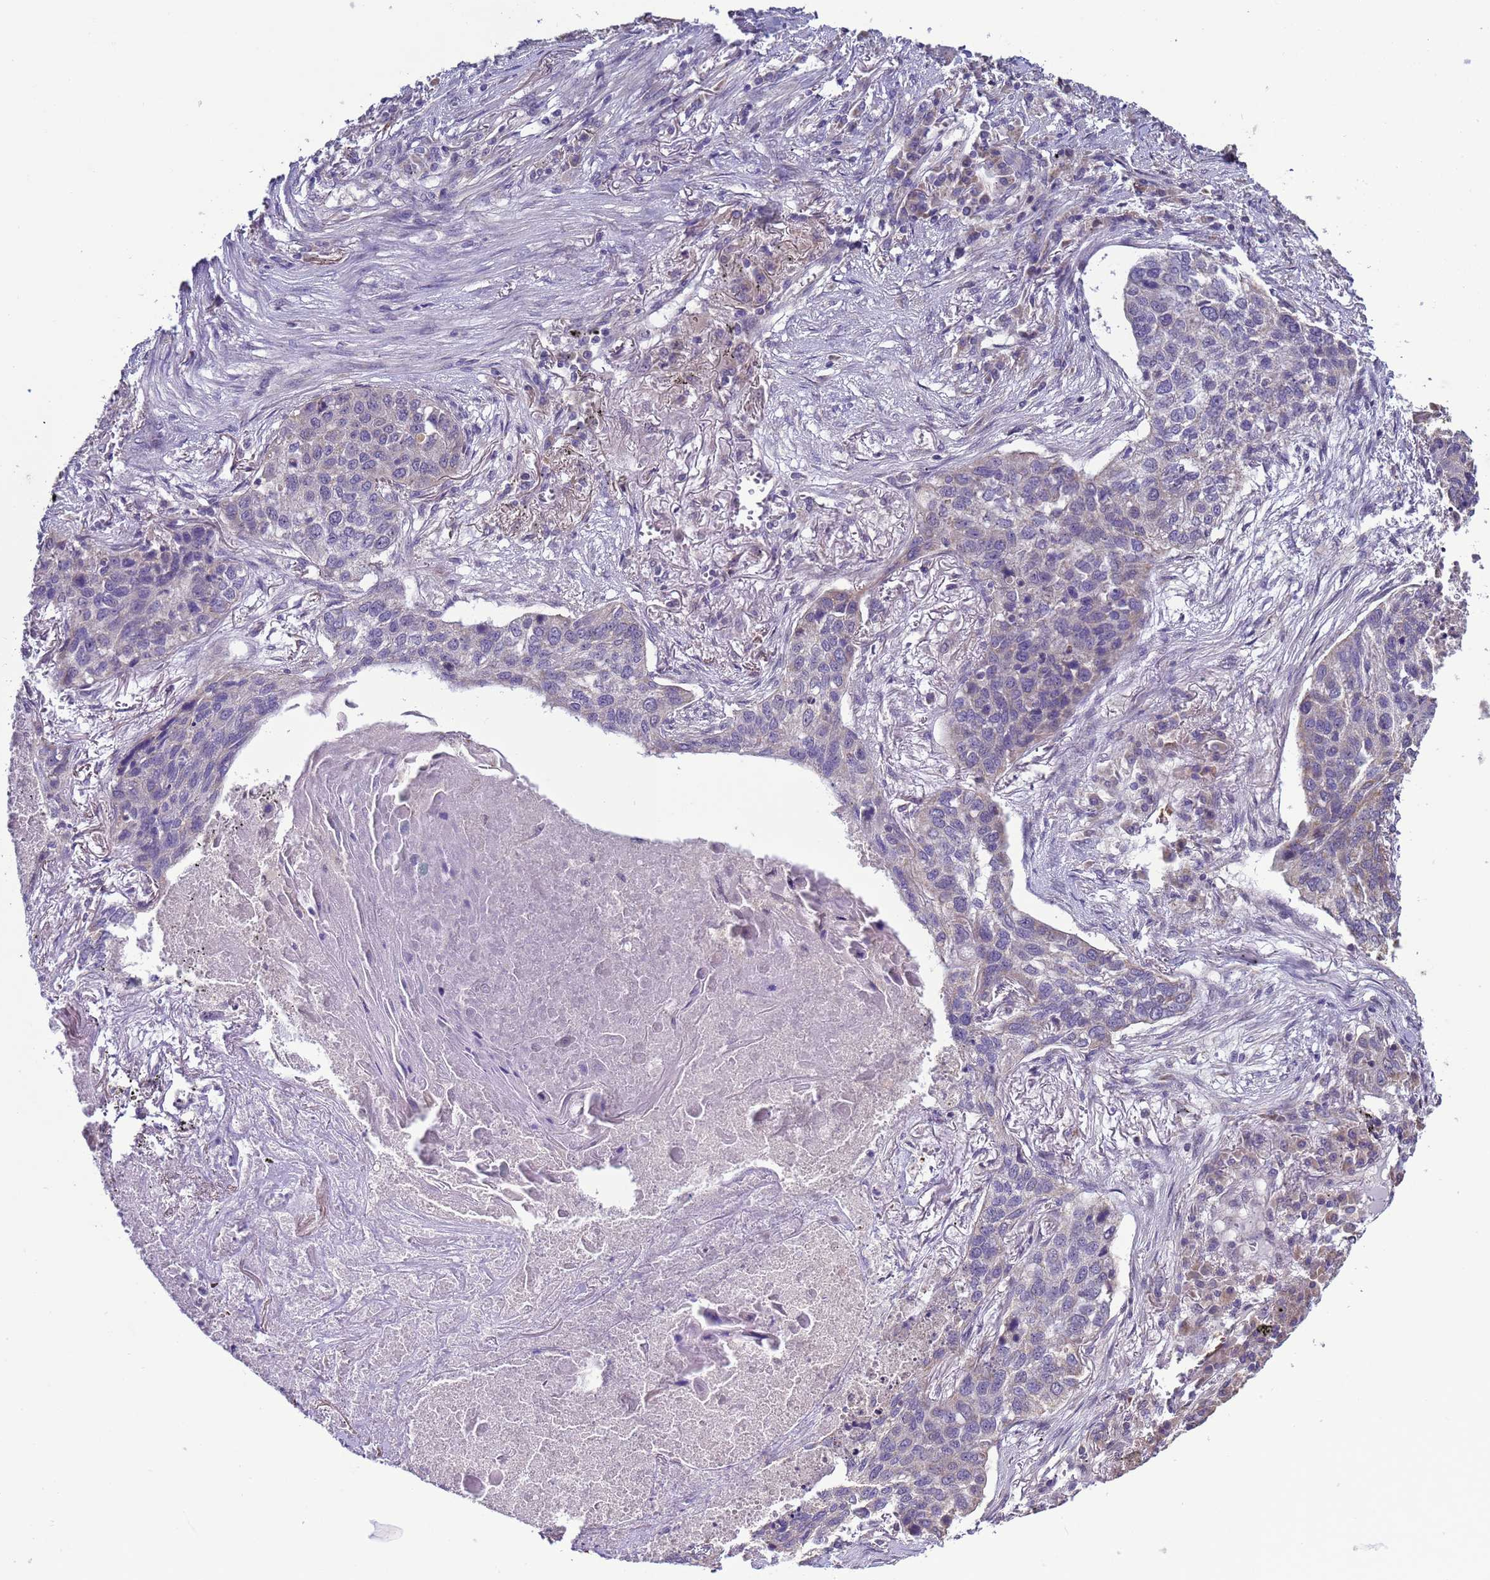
{"staining": {"intensity": "negative", "quantity": "none", "location": "none"}, "tissue": "lung cancer", "cell_type": "Tumor cells", "image_type": "cancer", "snomed": [{"axis": "morphology", "description": "Squamous cell carcinoma, NOS"}, {"axis": "topography", "description": "Lung"}], "caption": "Tumor cells show no significant staining in lung cancer.", "gene": "CLHC1", "patient": {"sex": "female", "age": 63}}